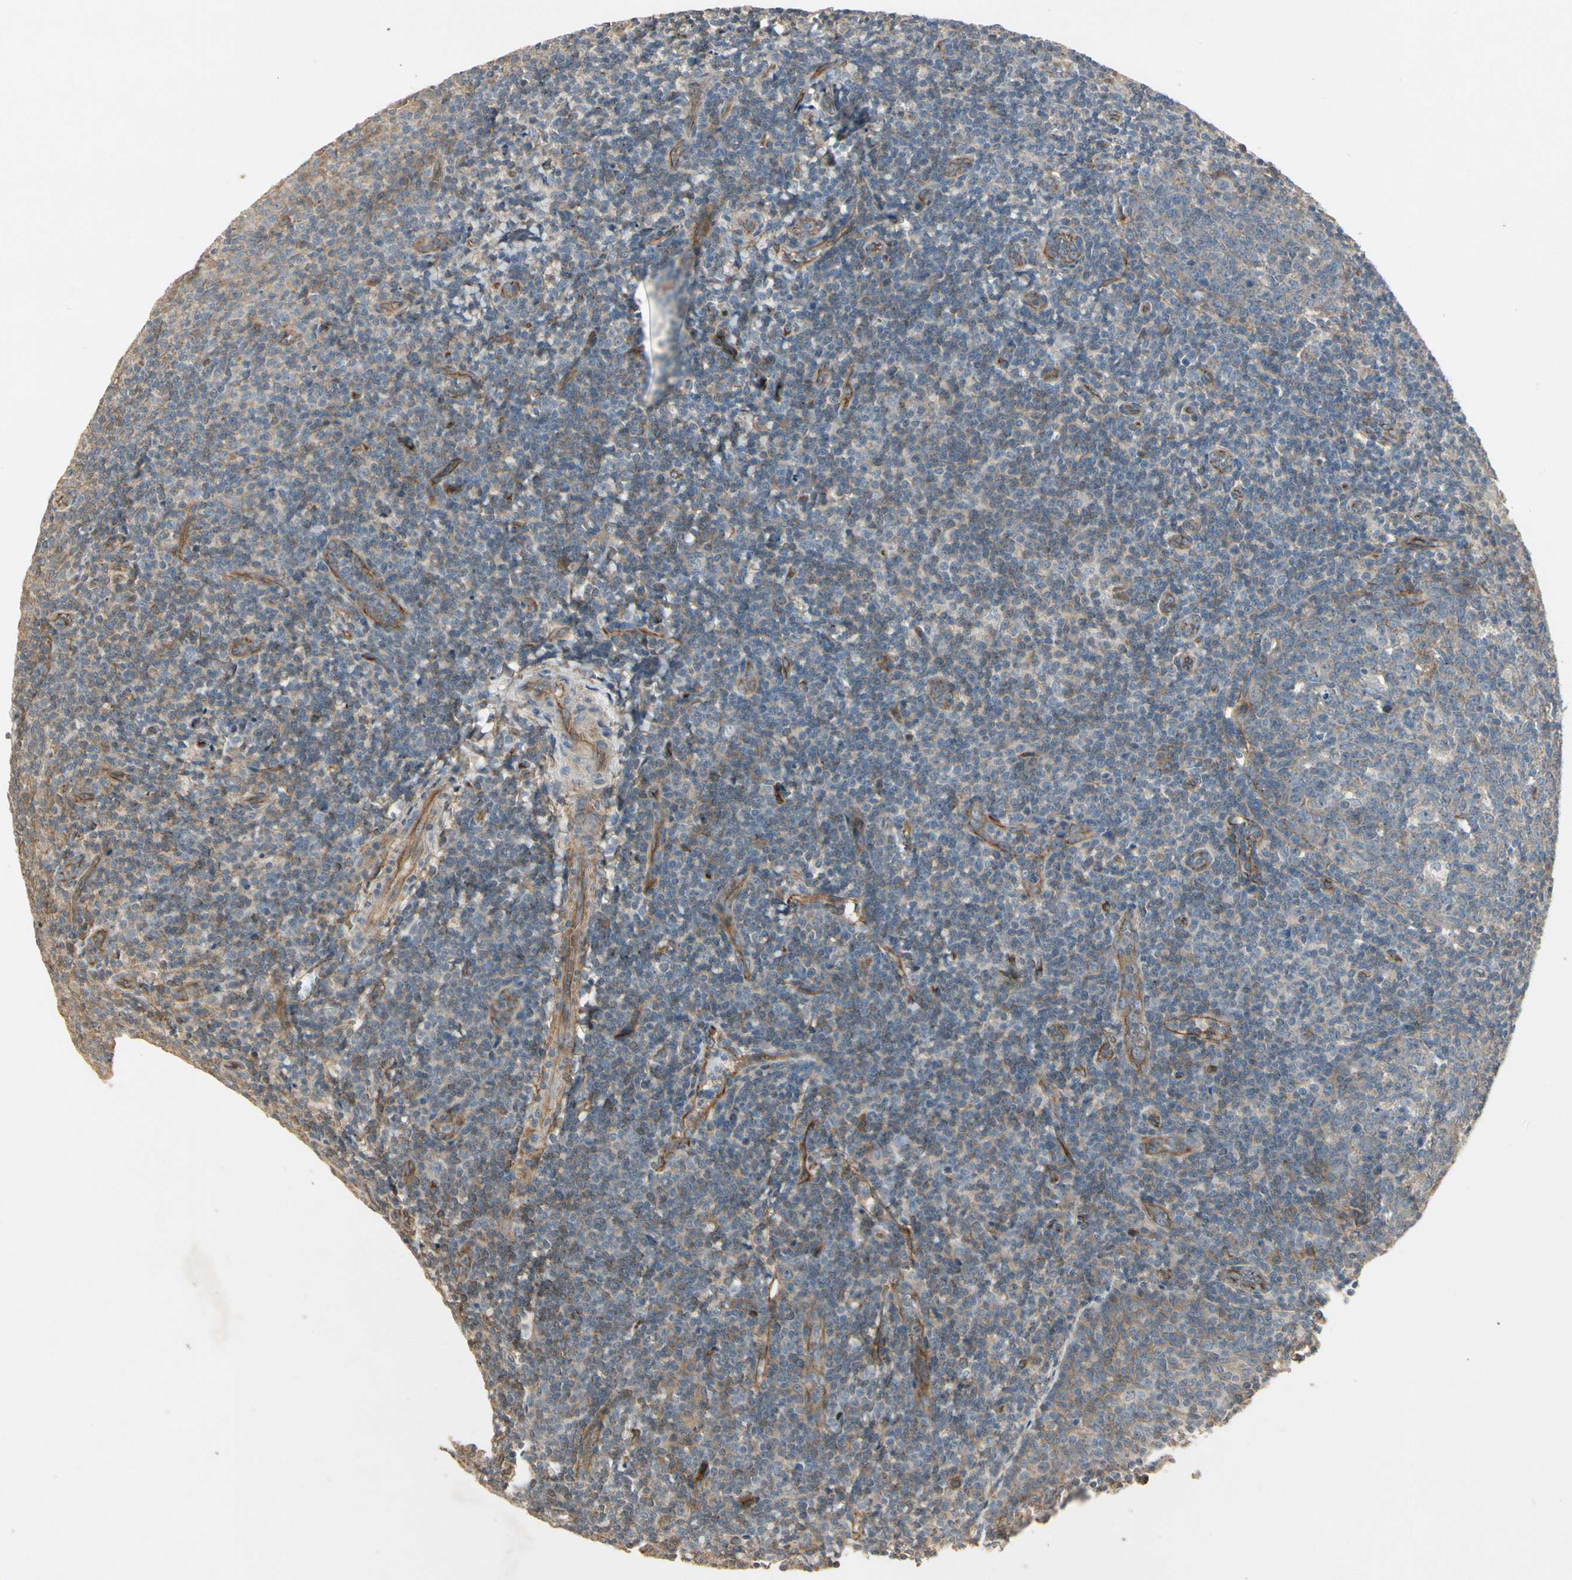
{"staining": {"intensity": "weak", "quantity": "<25%", "location": "cytoplasmic/membranous"}, "tissue": "tonsil", "cell_type": "Germinal center cells", "image_type": "normal", "snomed": [{"axis": "morphology", "description": "Normal tissue, NOS"}, {"axis": "topography", "description": "Tonsil"}], "caption": "The histopathology image demonstrates no significant positivity in germinal center cells of tonsil.", "gene": "RNF180", "patient": {"sex": "male", "age": 31}}